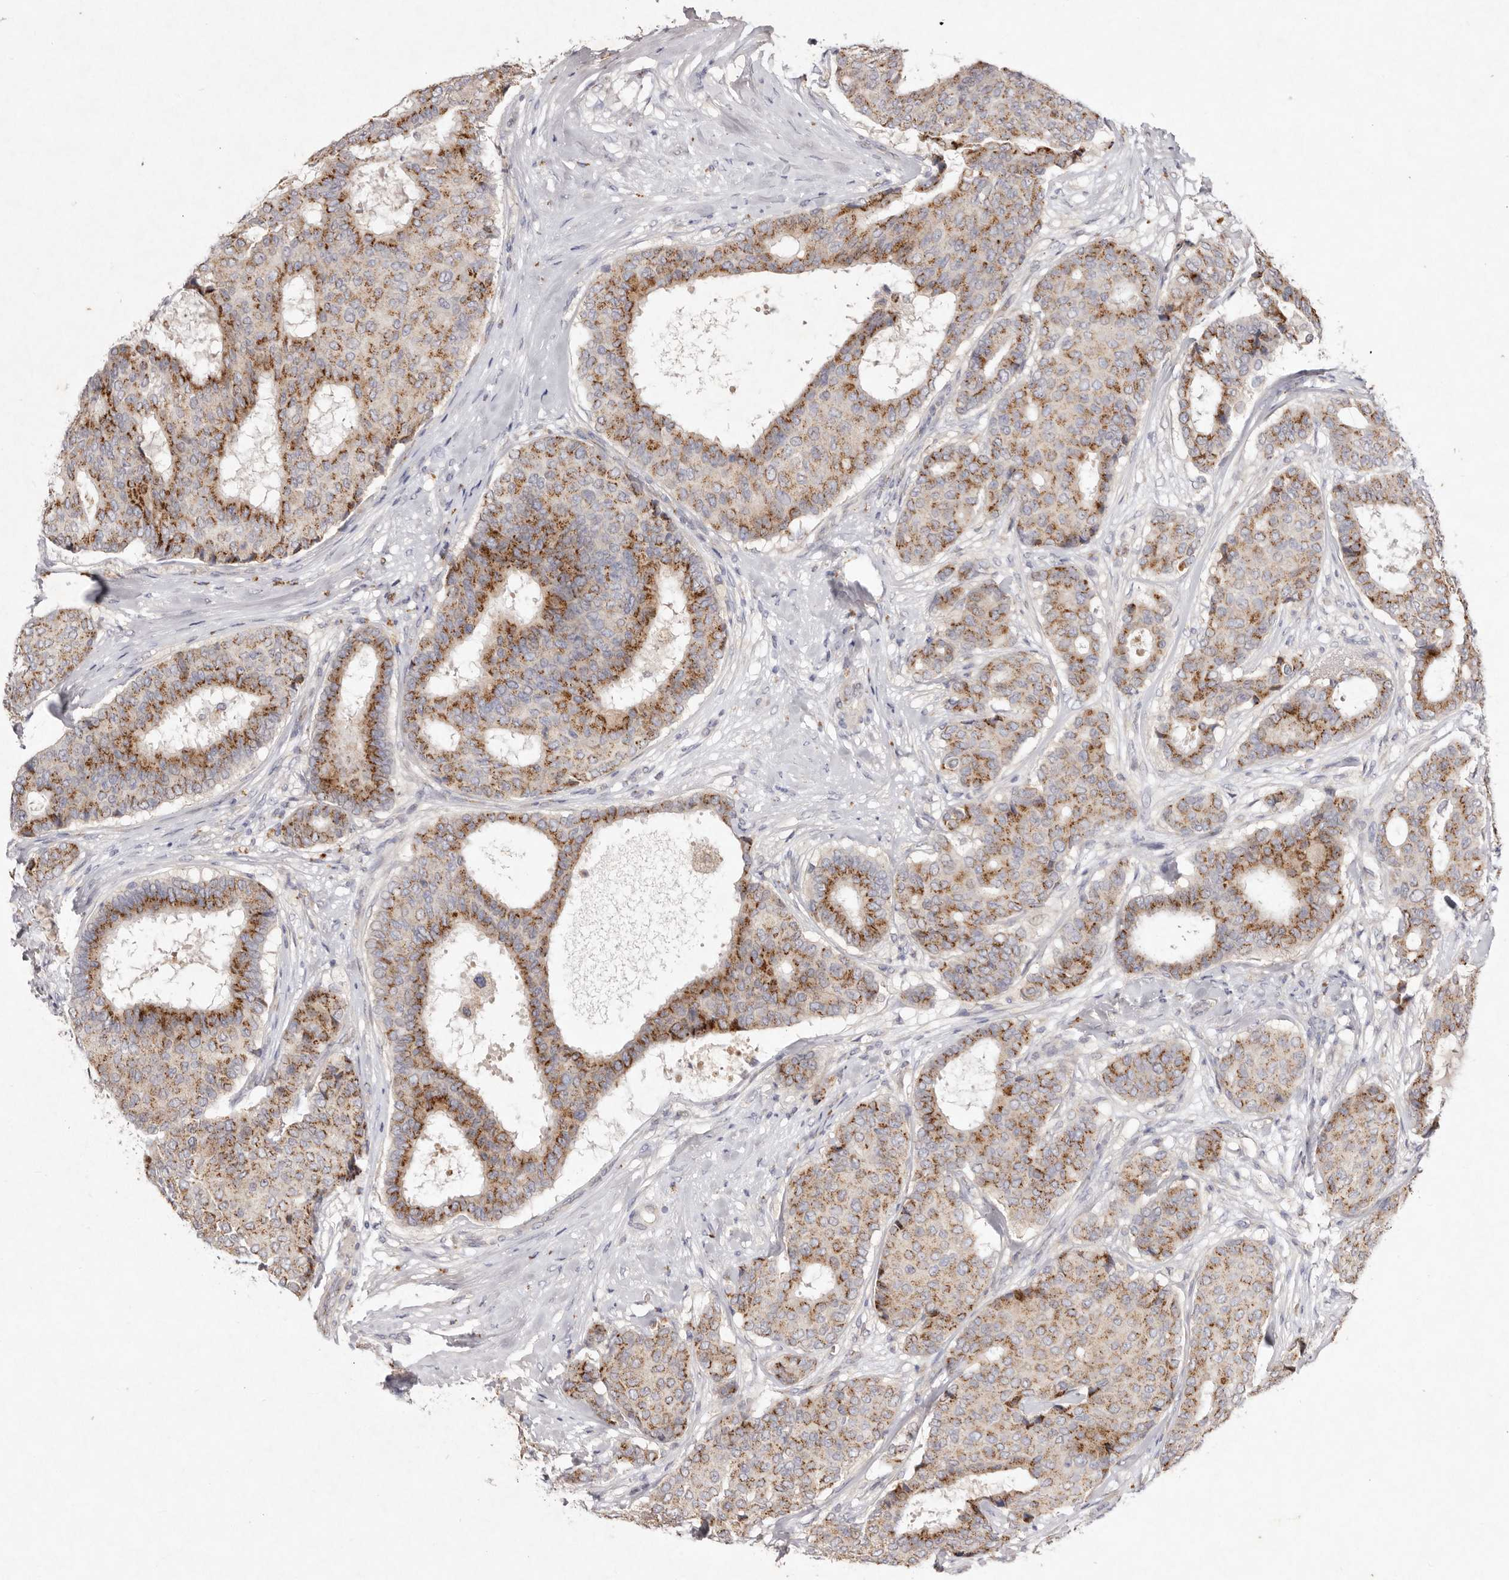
{"staining": {"intensity": "moderate", "quantity": ">75%", "location": "cytoplasmic/membranous"}, "tissue": "breast cancer", "cell_type": "Tumor cells", "image_type": "cancer", "snomed": [{"axis": "morphology", "description": "Duct carcinoma"}, {"axis": "topography", "description": "Breast"}], "caption": "High-magnification brightfield microscopy of breast cancer (invasive ductal carcinoma) stained with DAB (3,3'-diaminobenzidine) (brown) and counterstained with hematoxylin (blue). tumor cells exhibit moderate cytoplasmic/membranous staining is identified in approximately>75% of cells.", "gene": "USP24", "patient": {"sex": "female", "age": 75}}